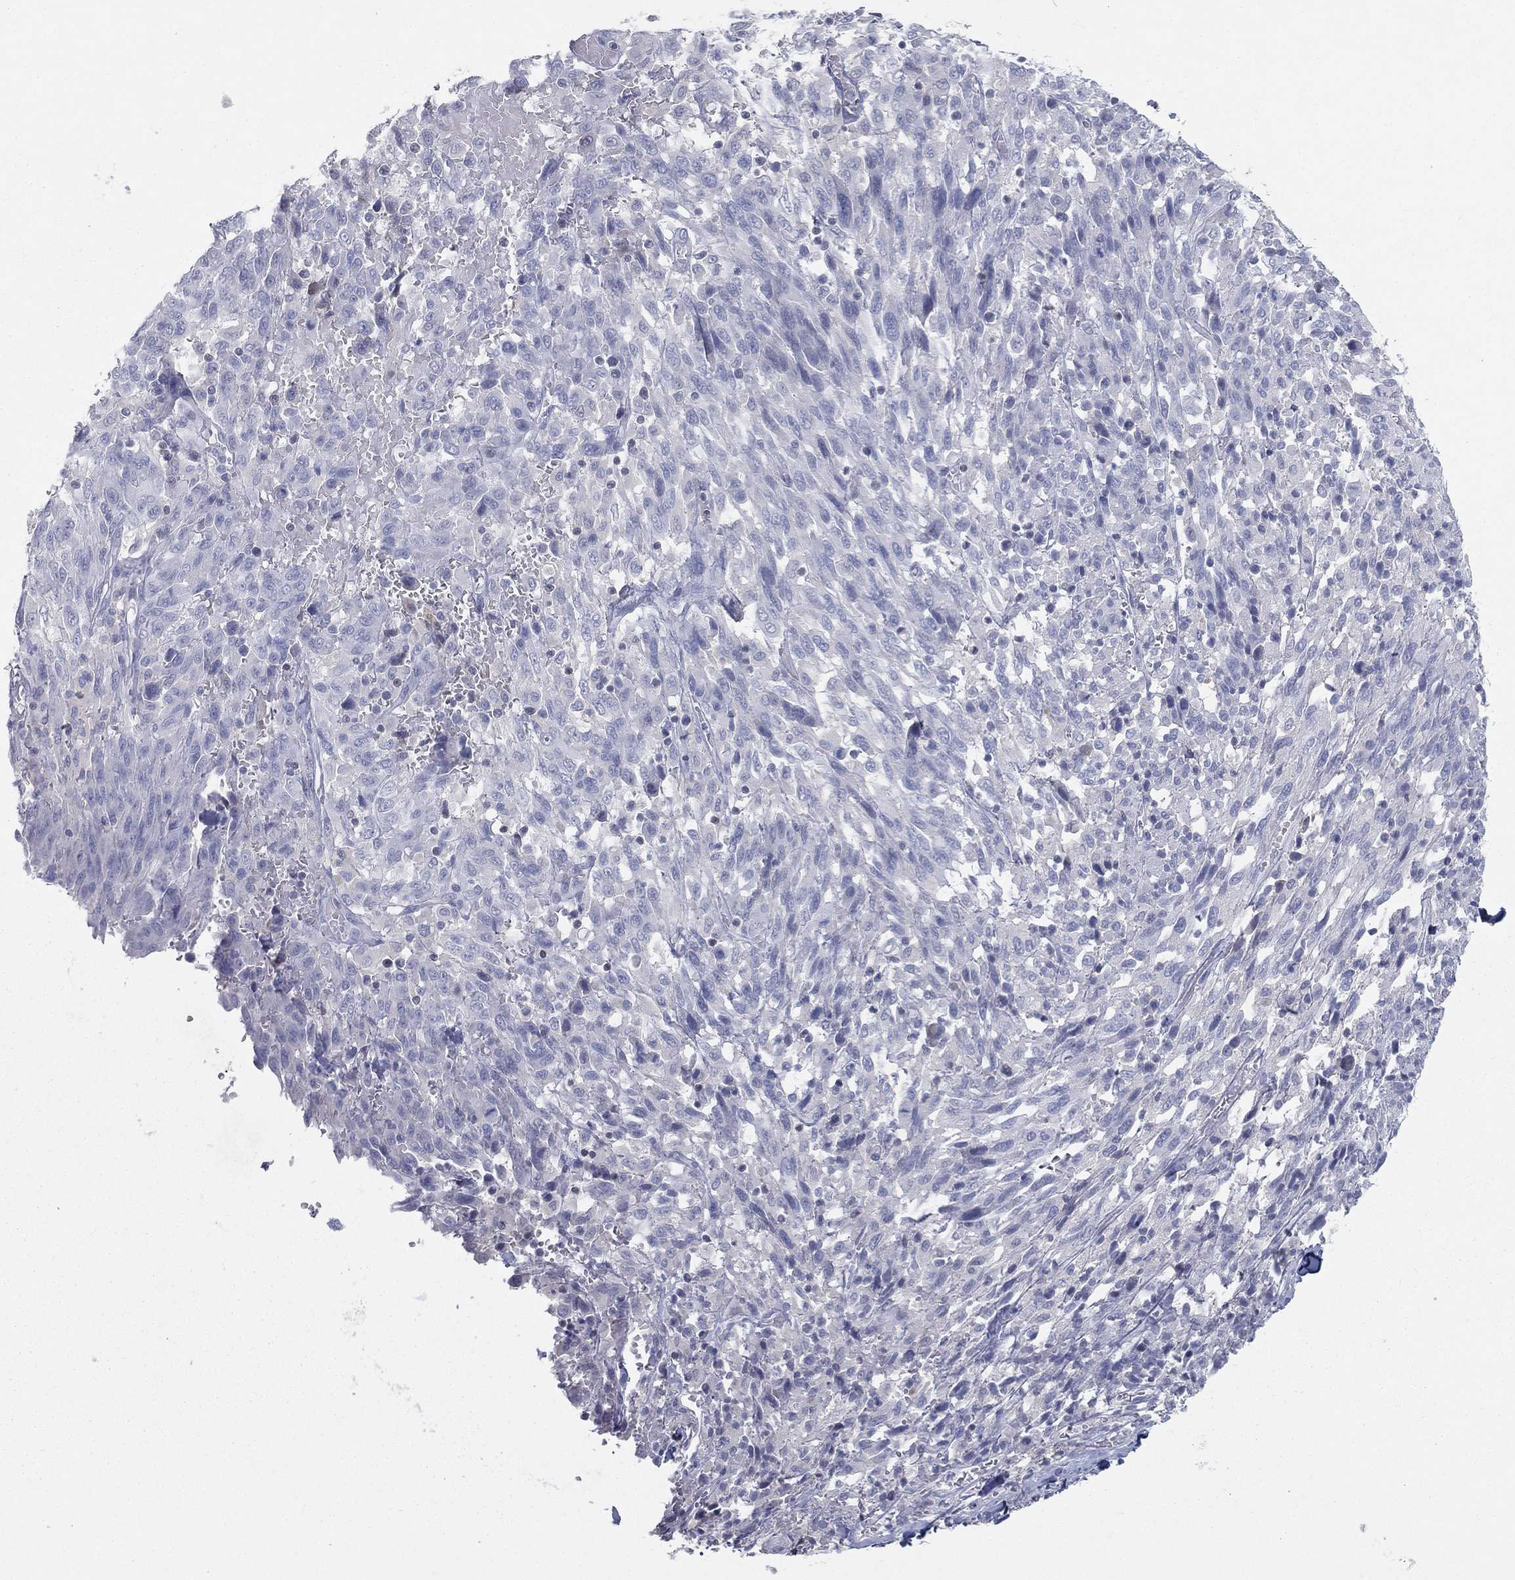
{"staining": {"intensity": "negative", "quantity": "none", "location": "none"}, "tissue": "melanoma", "cell_type": "Tumor cells", "image_type": "cancer", "snomed": [{"axis": "morphology", "description": "Malignant melanoma, NOS"}, {"axis": "topography", "description": "Skin"}], "caption": "This is an immunohistochemistry photomicrograph of human melanoma. There is no staining in tumor cells.", "gene": "CPT1B", "patient": {"sex": "female", "age": 91}}